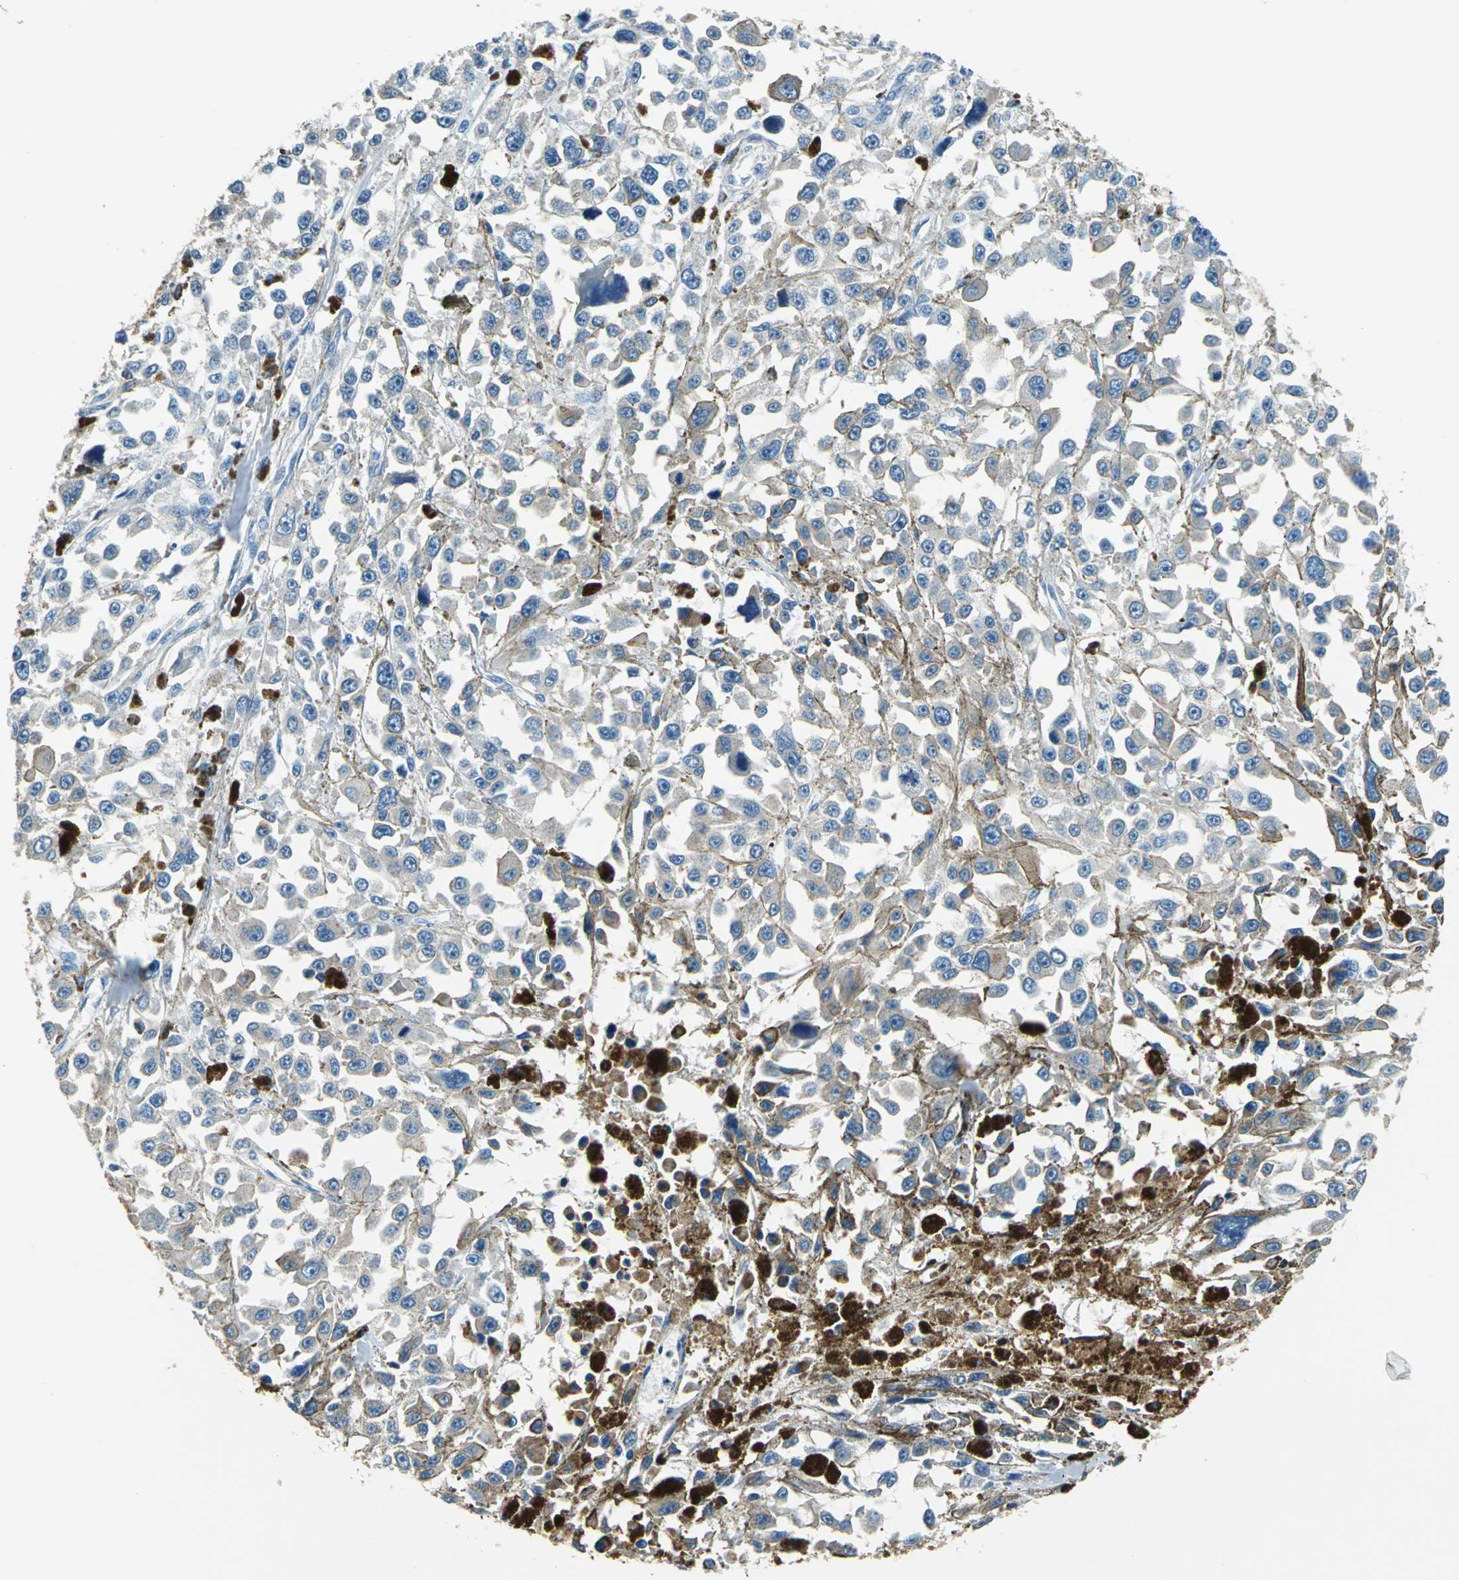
{"staining": {"intensity": "negative", "quantity": "none", "location": "none"}, "tissue": "melanoma", "cell_type": "Tumor cells", "image_type": "cancer", "snomed": [{"axis": "morphology", "description": "Malignant melanoma, Metastatic site"}, {"axis": "topography", "description": "Lymph node"}], "caption": "Malignant melanoma (metastatic site) was stained to show a protein in brown. There is no significant positivity in tumor cells.", "gene": "PRKCA", "patient": {"sex": "male", "age": 59}}